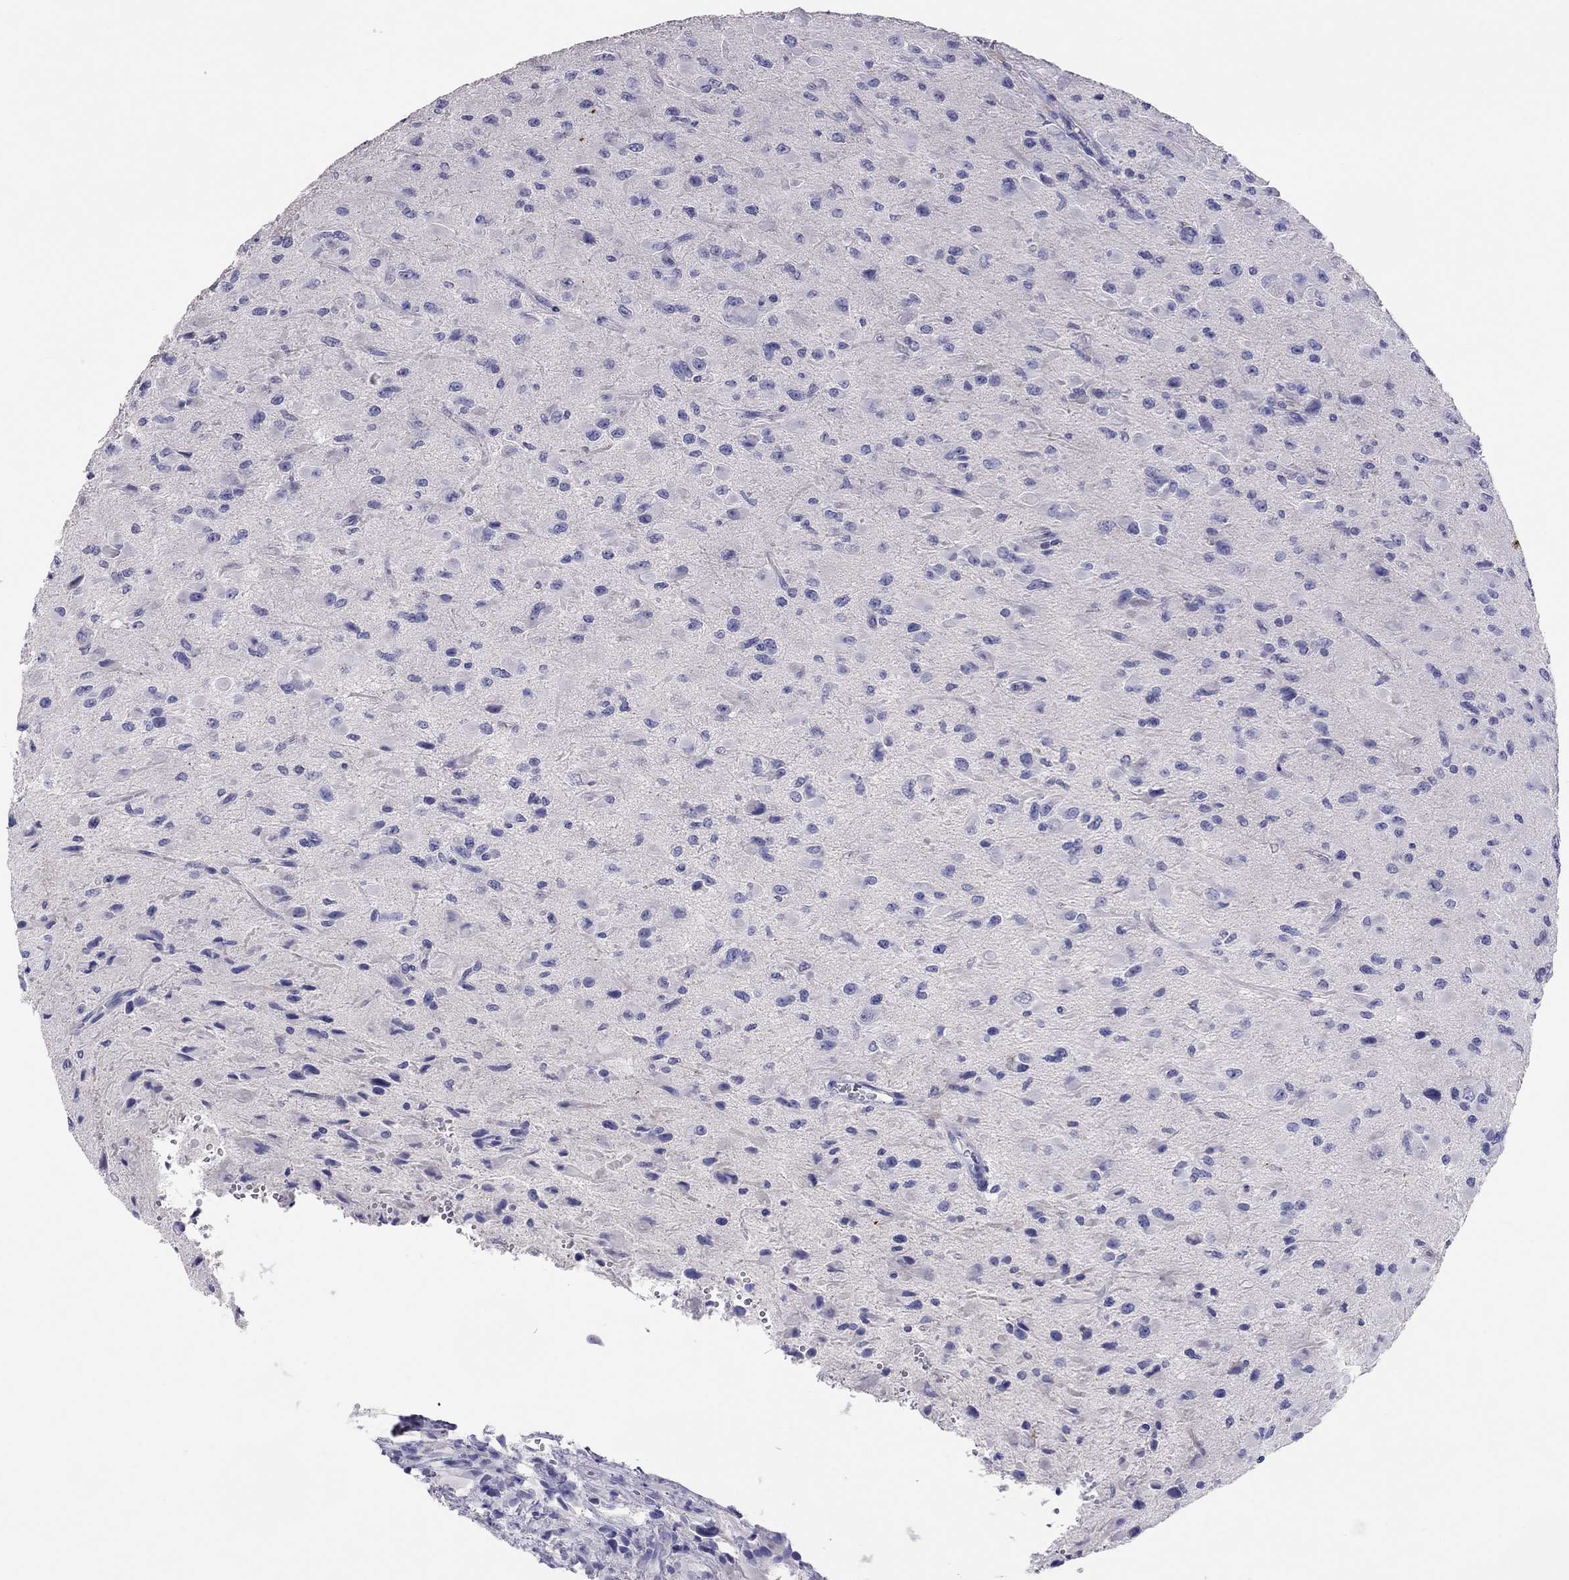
{"staining": {"intensity": "negative", "quantity": "none", "location": "none"}, "tissue": "glioma", "cell_type": "Tumor cells", "image_type": "cancer", "snomed": [{"axis": "morphology", "description": "Glioma, malignant, High grade"}, {"axis": "topography", "description": "Cerebral cortex"}], "caption": "Tumor cells are negative for protein expression in human glioma.", "gene": "CALHM1", "patient": {"sex": "male", "age": 35}}